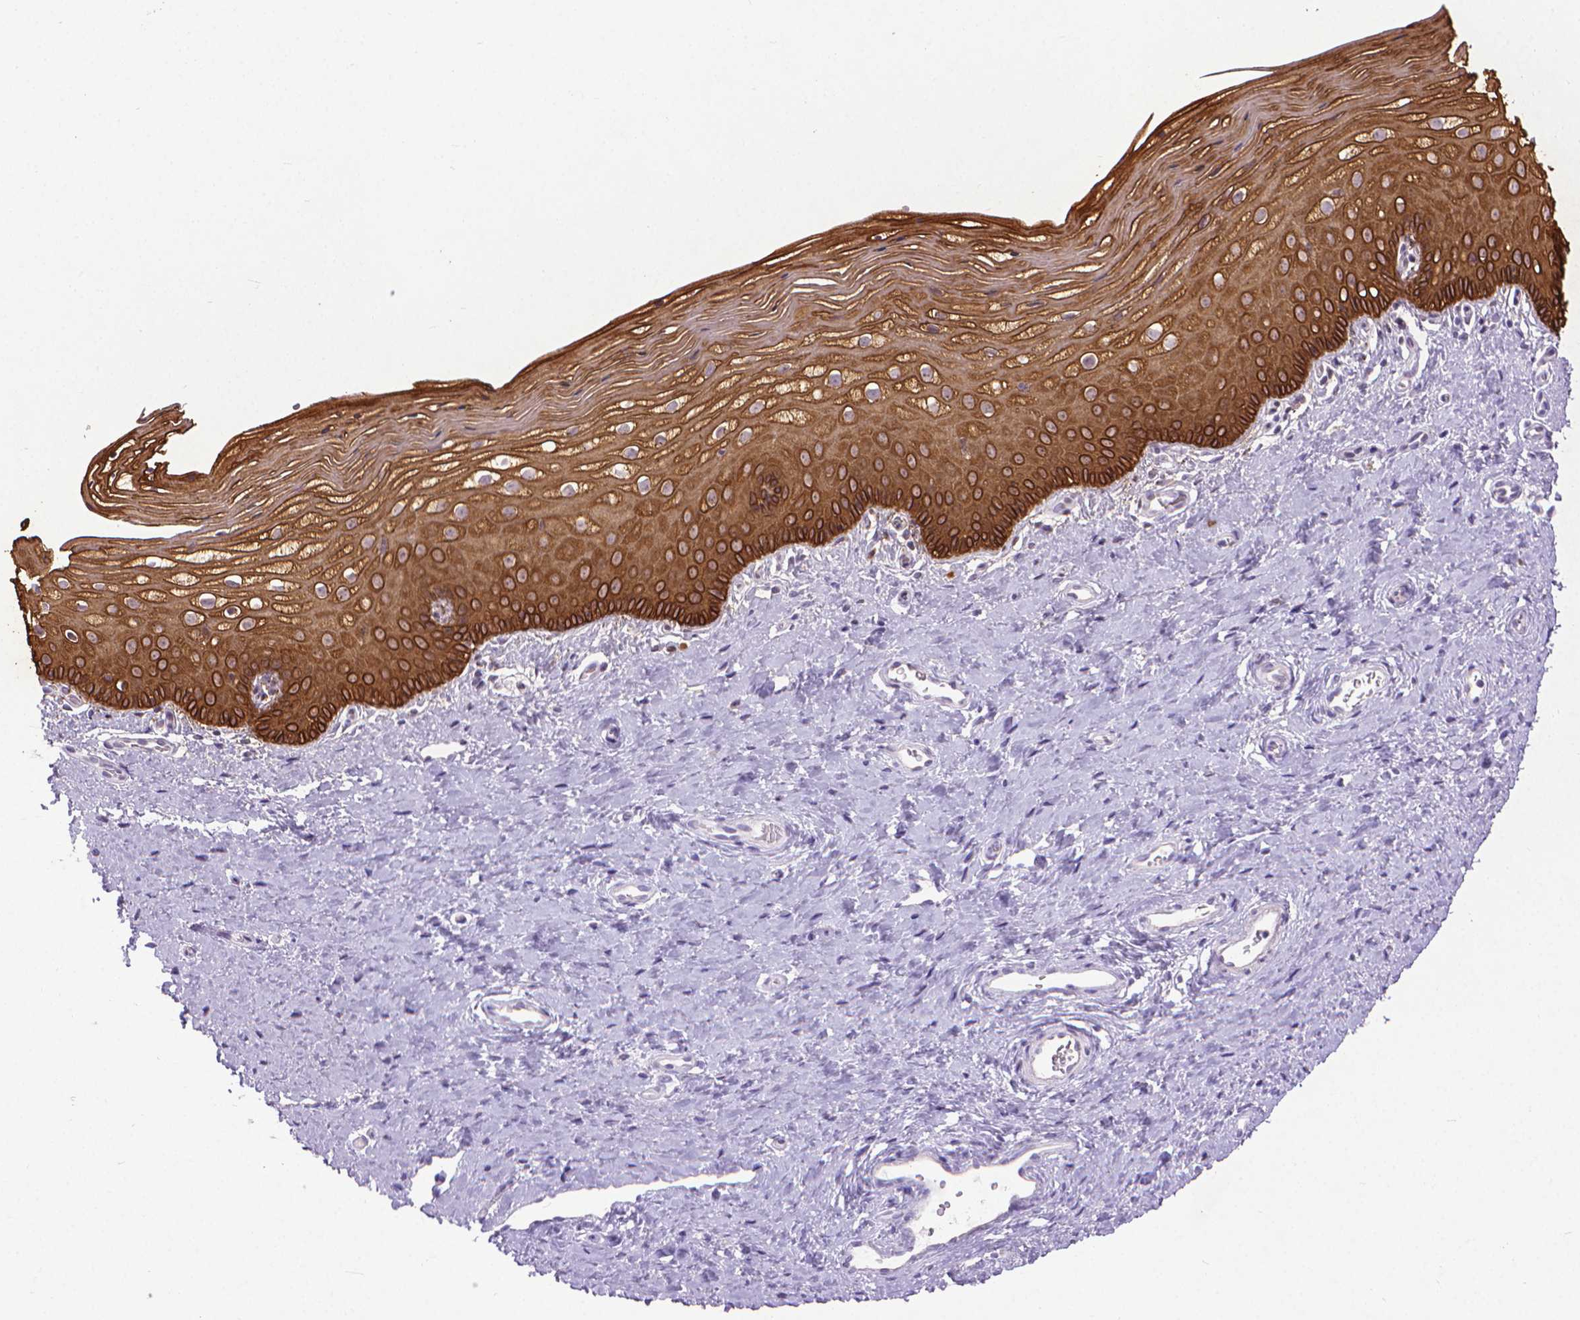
{"staining": {"intensity": "strong", "quantity": ">75%", "location": "cytoplasmic/membranous"}, "tissue": "vagina", "cell_type": "Squamous epithelial cells", "image_type": "normal", "snomed": [{"axis": "morphology", "description": "Normal tissue, NOS"}, {"axis": "topography", "description": "Vagina"}], "caption": "Immunohistochemistry staining of normal vagina, which reveals high levels of strong cytoplasmic/membranous staining in approximately >75% of squamous epithelial cells indicating strong cytoplasmic/membranous protein staining. The staining was performed using DAB (3,3'-diaminobenzidine) (brown) for protein detection and nuclei were counterstained in hematoxylin (blue).", "gene": "KRT5", "patient": {"sex": "female", "age": 39}}